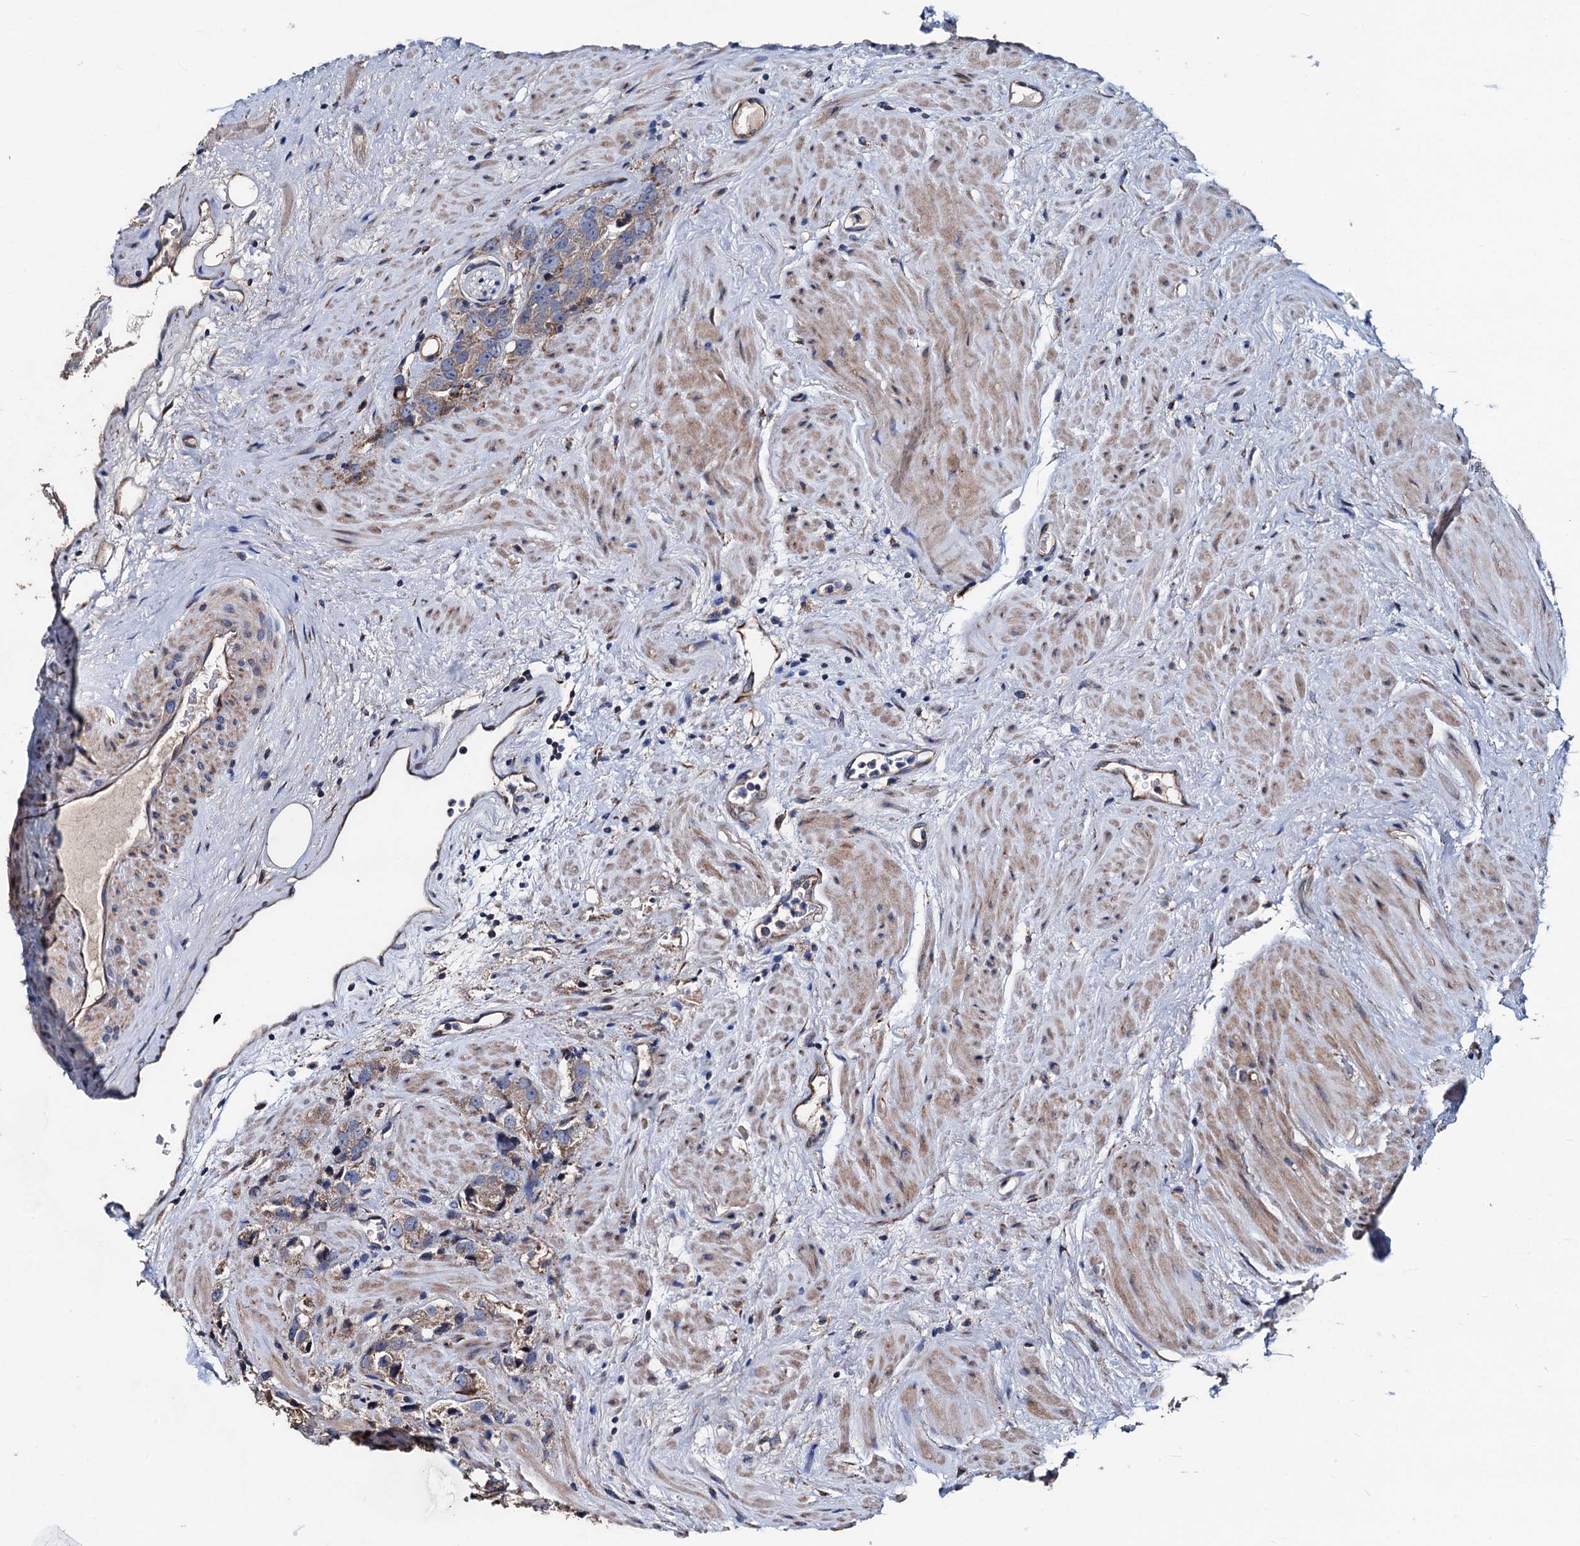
{"staining": {"intensity": "weak", "quantity": "25%-75%", "location": "cytoplasmic/membranous"}, "tissue": "prostate cancer", "cell_type": "Tumor cells", "image_type": "cancer", "snomed": [{"axis": "morphology", "description": "Adenocarcinoma, NOS"}, {"axis": "topography", "description": "Prostate"}], "caption": "A low amount of weak cytoplasmic/membranous positivity is present in about 25%-75% of tumor cells in prostate adenocarcinoma tissue.", "gene": "AKAP11", "patient": {"sex": "male", "age": 79}}